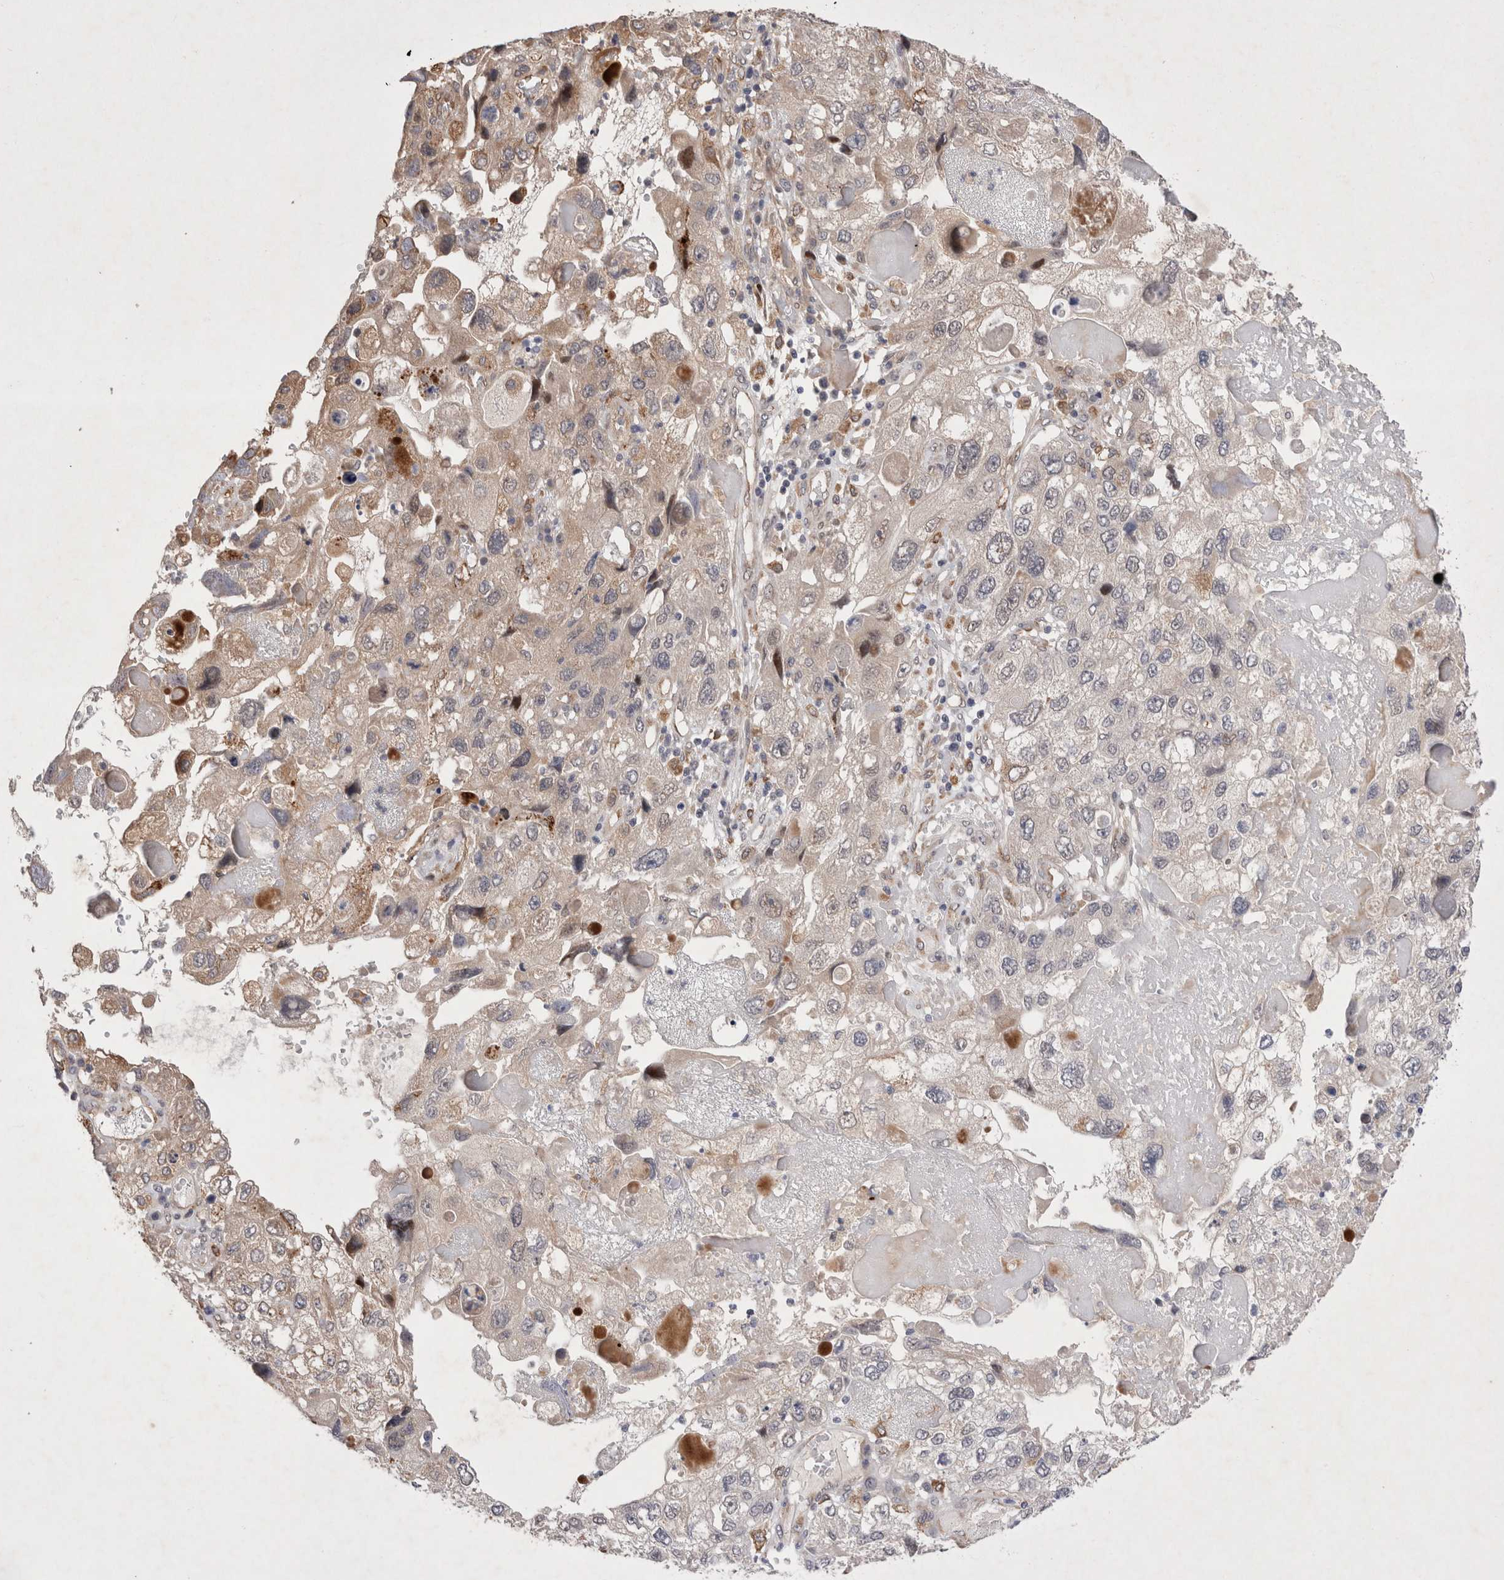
{"staining": {"intensity": "moderate", "quantity": "<25%", "location": "cytoplasmic/membranous"}, "tissue": "endometrial cancer", "cell_type": "Tumor cells", "image_type": "cancer", "snomed": [{"axis": "morphology", "description": "Adenocarcinoma, NOS"}, {"axis": "topography", "description": "Endometrium"}], "caption": "Tumor cells display moderate cytoplasmic/membranous expression in about <25% of cells in endometrial cancer (adenocarcinoma). The staining was performed using DAB (3,3'-diaminobenzidine), with brown indicating positive protein expression. Nuclei are stained blue with hematoxylin.", "gene": "GIMAP6", "patient": {"sex": "female", "age": 49}}